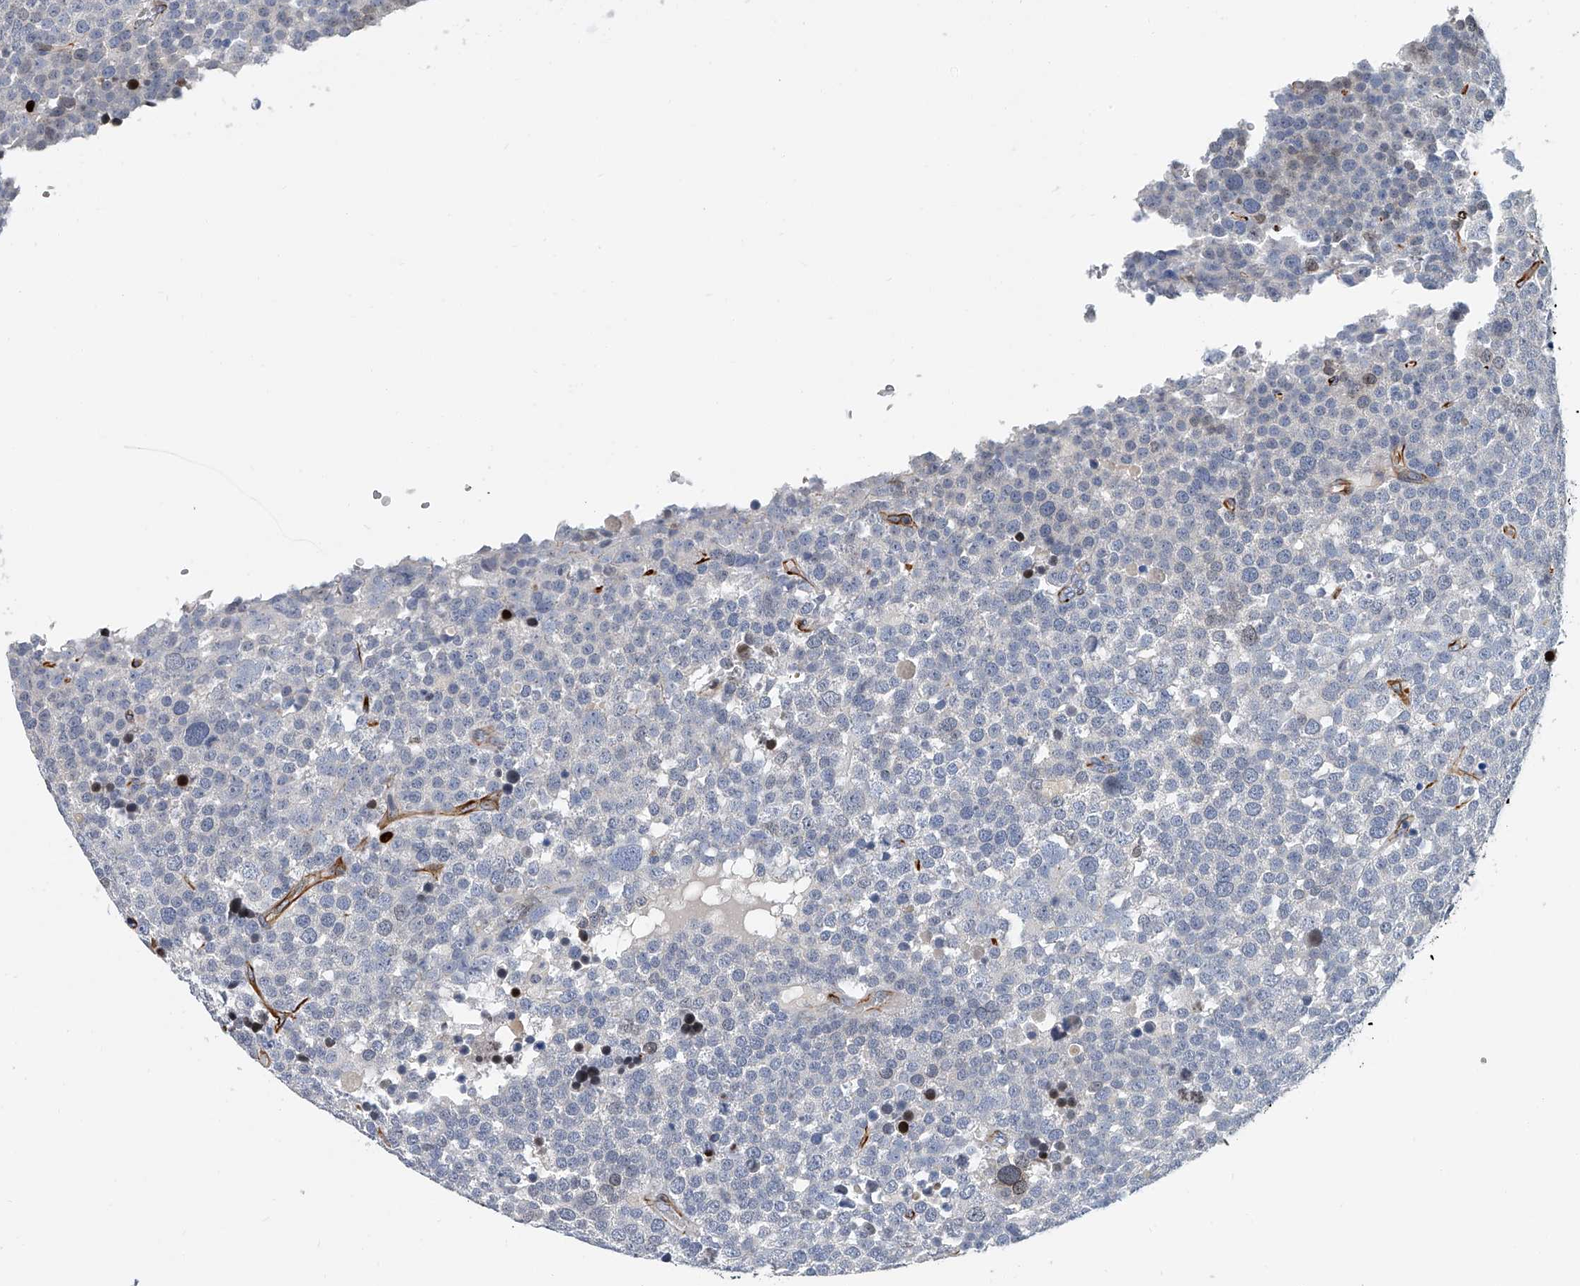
{"staining": {"intensity": "negative", "quantity": "none", "location": "none"}, "tissue": "testis cancer", "cell_type": "Tumor cells", "image_type": "cancer", "snomed": [{"axis": "morphology", "description": "Seminoma, NOS"}, {"axis": "topography", "description": "Testis"}], "caption": "High power microscopy image of an immunohistochemistry histopathology image of testis cancer (seminoma), revealing no significant expression in tumor cells. The staining was performed using DAB (3,3'-diaminobenzidine) to visualize the protein expression in brown, while the nuclei were stained in blue with hematoxylin (Magnification: 20x).", "gene": "KIRREL1", "patient": {"sex": "male", "age": 71}}